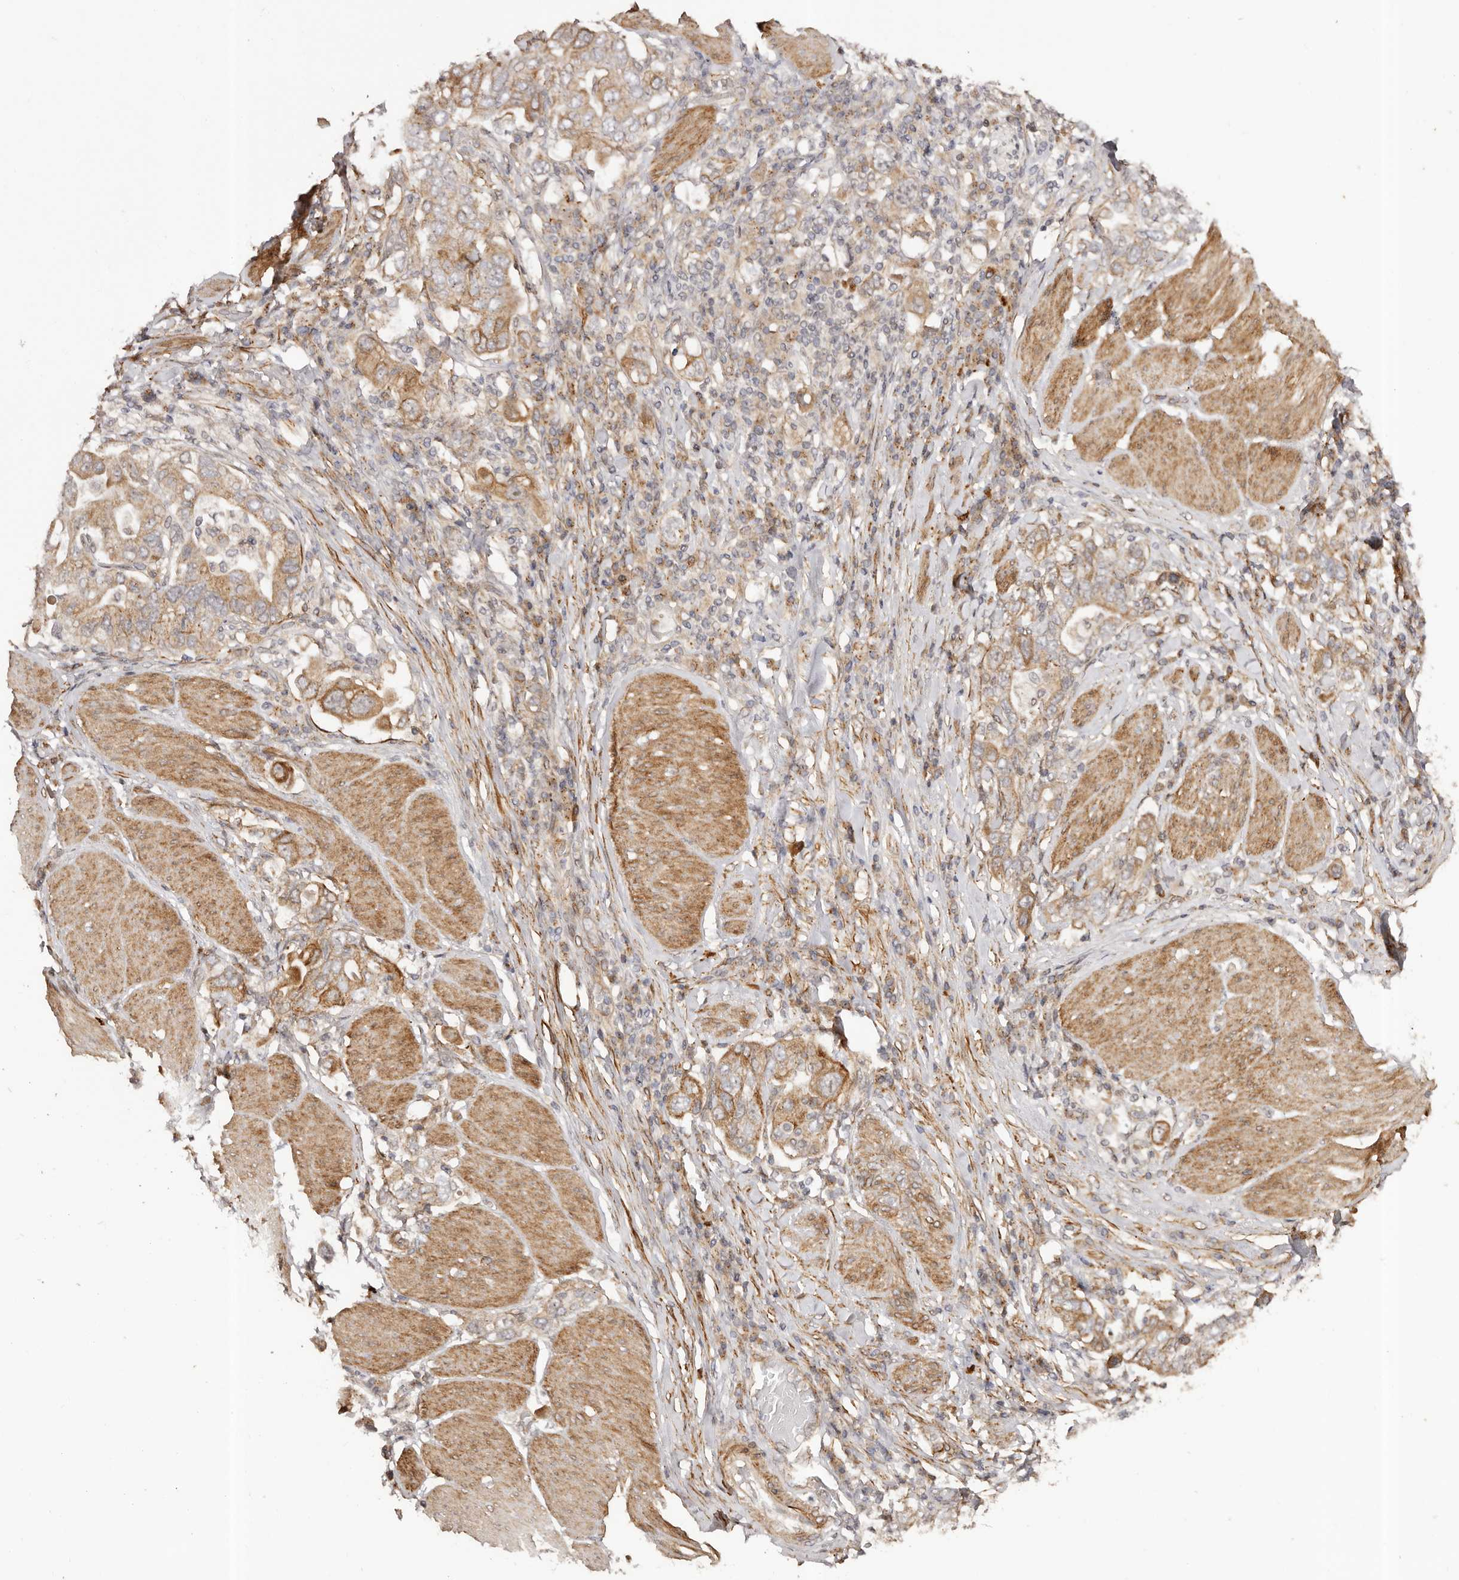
{"staining": {"intensity": "moderate", "quantity": ">75%", "location": "cytoplasmic/membranous"}, "tissue": "stomach cancer", "cell_type": "Tumor cells", "image_type": "cancer", "snomed": [{"axis": "morphology", "description": "Adenocarcinoma, NOS"}, {"axis": "topography", "description": "Stomach, upper"}], "caption": "Tumor cells reveal moderate cytoplasmic/membranous staining in approximately >75% of cells in adenocarcinoma (stomach). (DAB (3,3'-diaminobenzidine) IHC, brown staining for protein, blue staining for nuclei).", "gene": "MICAL2", "patient": {"sex": "male", "age": 62}}